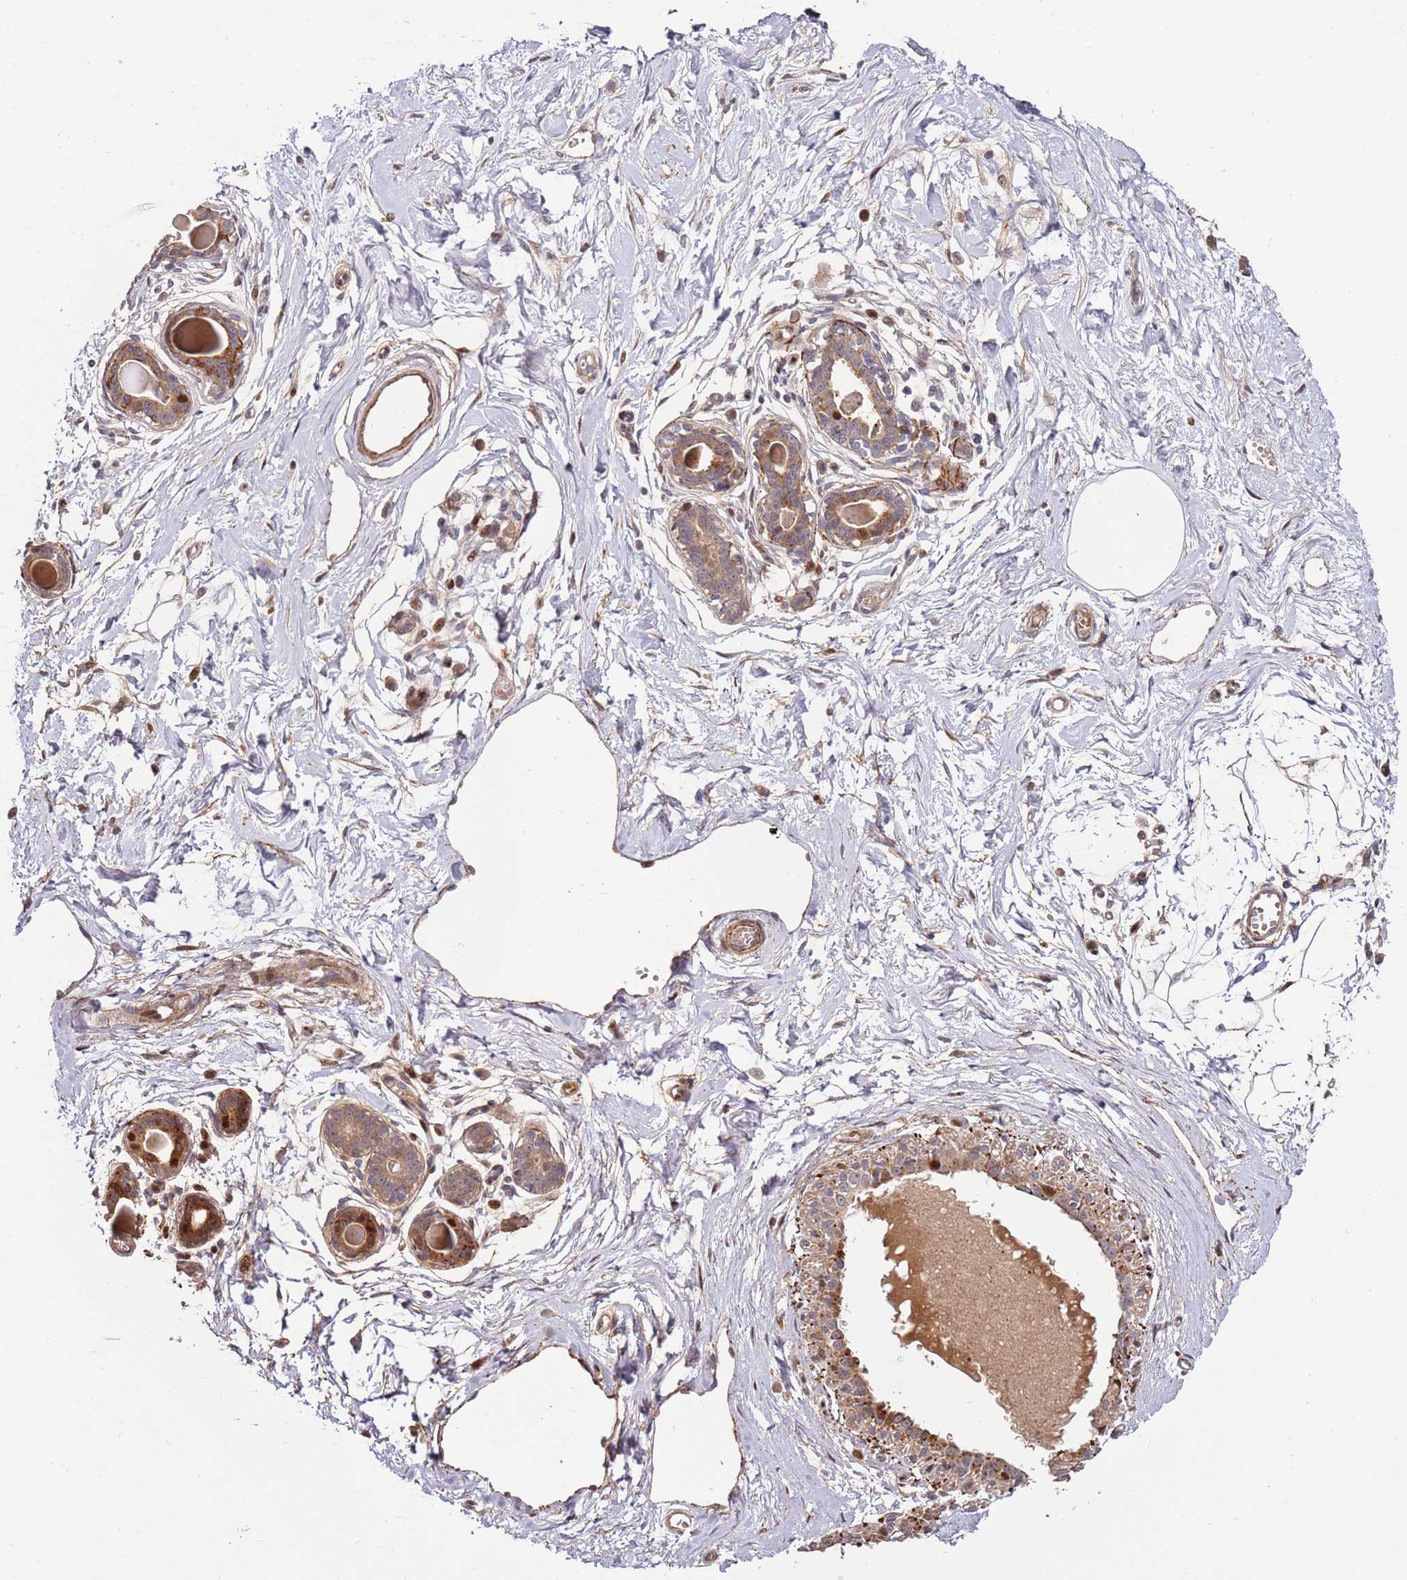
{"staining": {"intensity": "moderate", "quantity": ">75%", "location": "cytoplasmic/membranous"}, "tissue": "breast", "cell_type": "Adipocytes", "image_type": "normal", "snomed": [{"axis": "morphology", "description": "Normal tissue, NOS"}, {"axis": "topography", "description": "Breast"}], "caption": "Protein expression analysis of unremarkable human breast reveals moderate cytoplasmic/membranous positivity in approximately >75% of adipocytes.", "gene": "RHBDL1", "patient": {"sex": "female", "age": 45}}